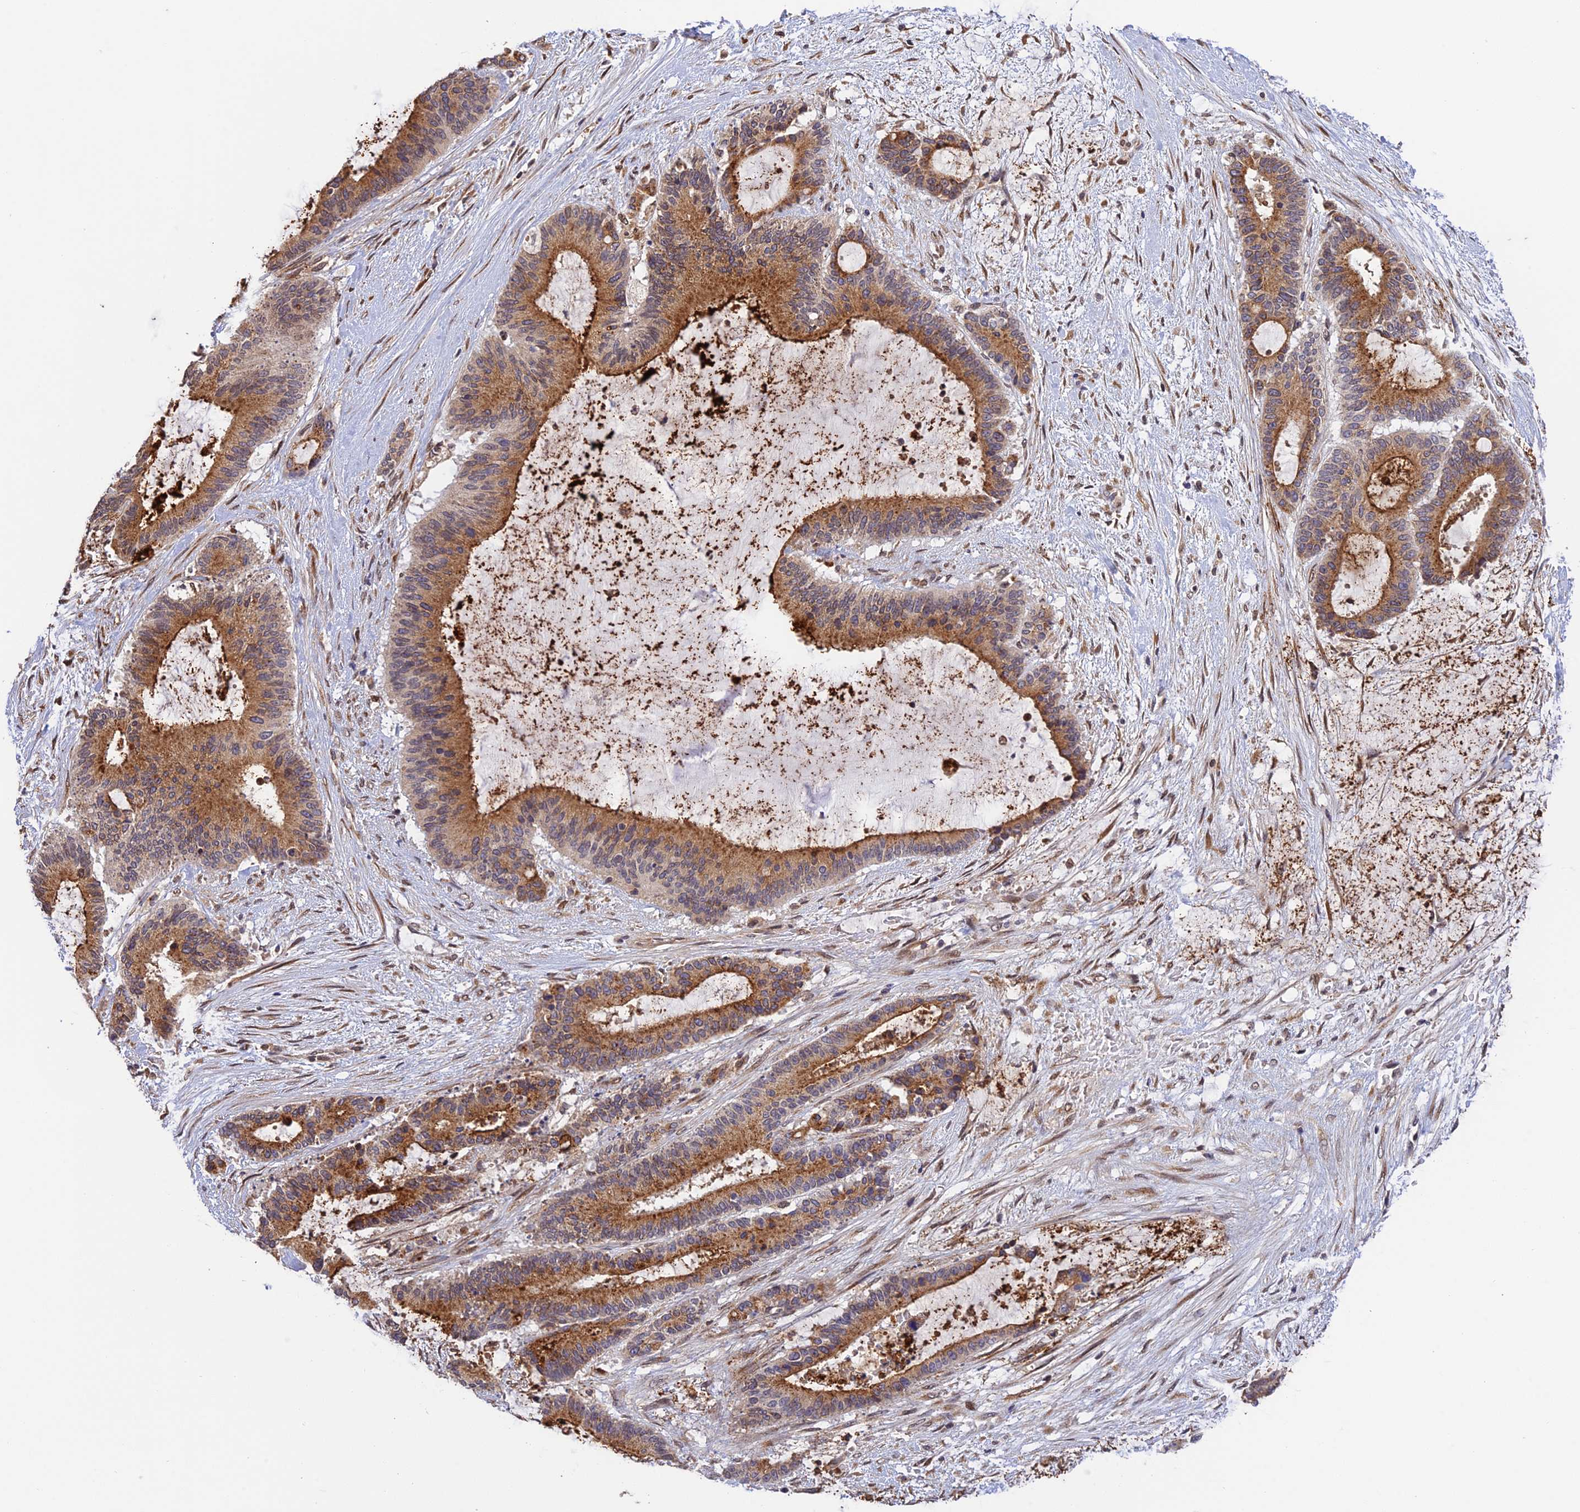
{"staining": {"intensity": "moderate", "quantity": ">75%", "location": "cytoplasmic/membranous"}, "tissue": "liver cancer", "cell_type": "Tumor cells", "image_type": "cancer", "snomed": [{"axis": "morphology", "description": "Normal tissue, NOS"}, {"axis": "morphology", "description": "Cholangiocarcinoma"}, {"axis": "topography", "description": "Liver"}, {"axis": "topography", "description": "Peripheral nerve tissue"}], "caption": "Brown immunohistochemical staining in human liver cancer exhibits moderate cytoplasmic/membranous positivity in about >75% of tumor cells. (DAB IHC, brown staining for protein, blue staining for nuclei).", "gene": "SNX17", "patient": {"sex": "female", "age": 73}}